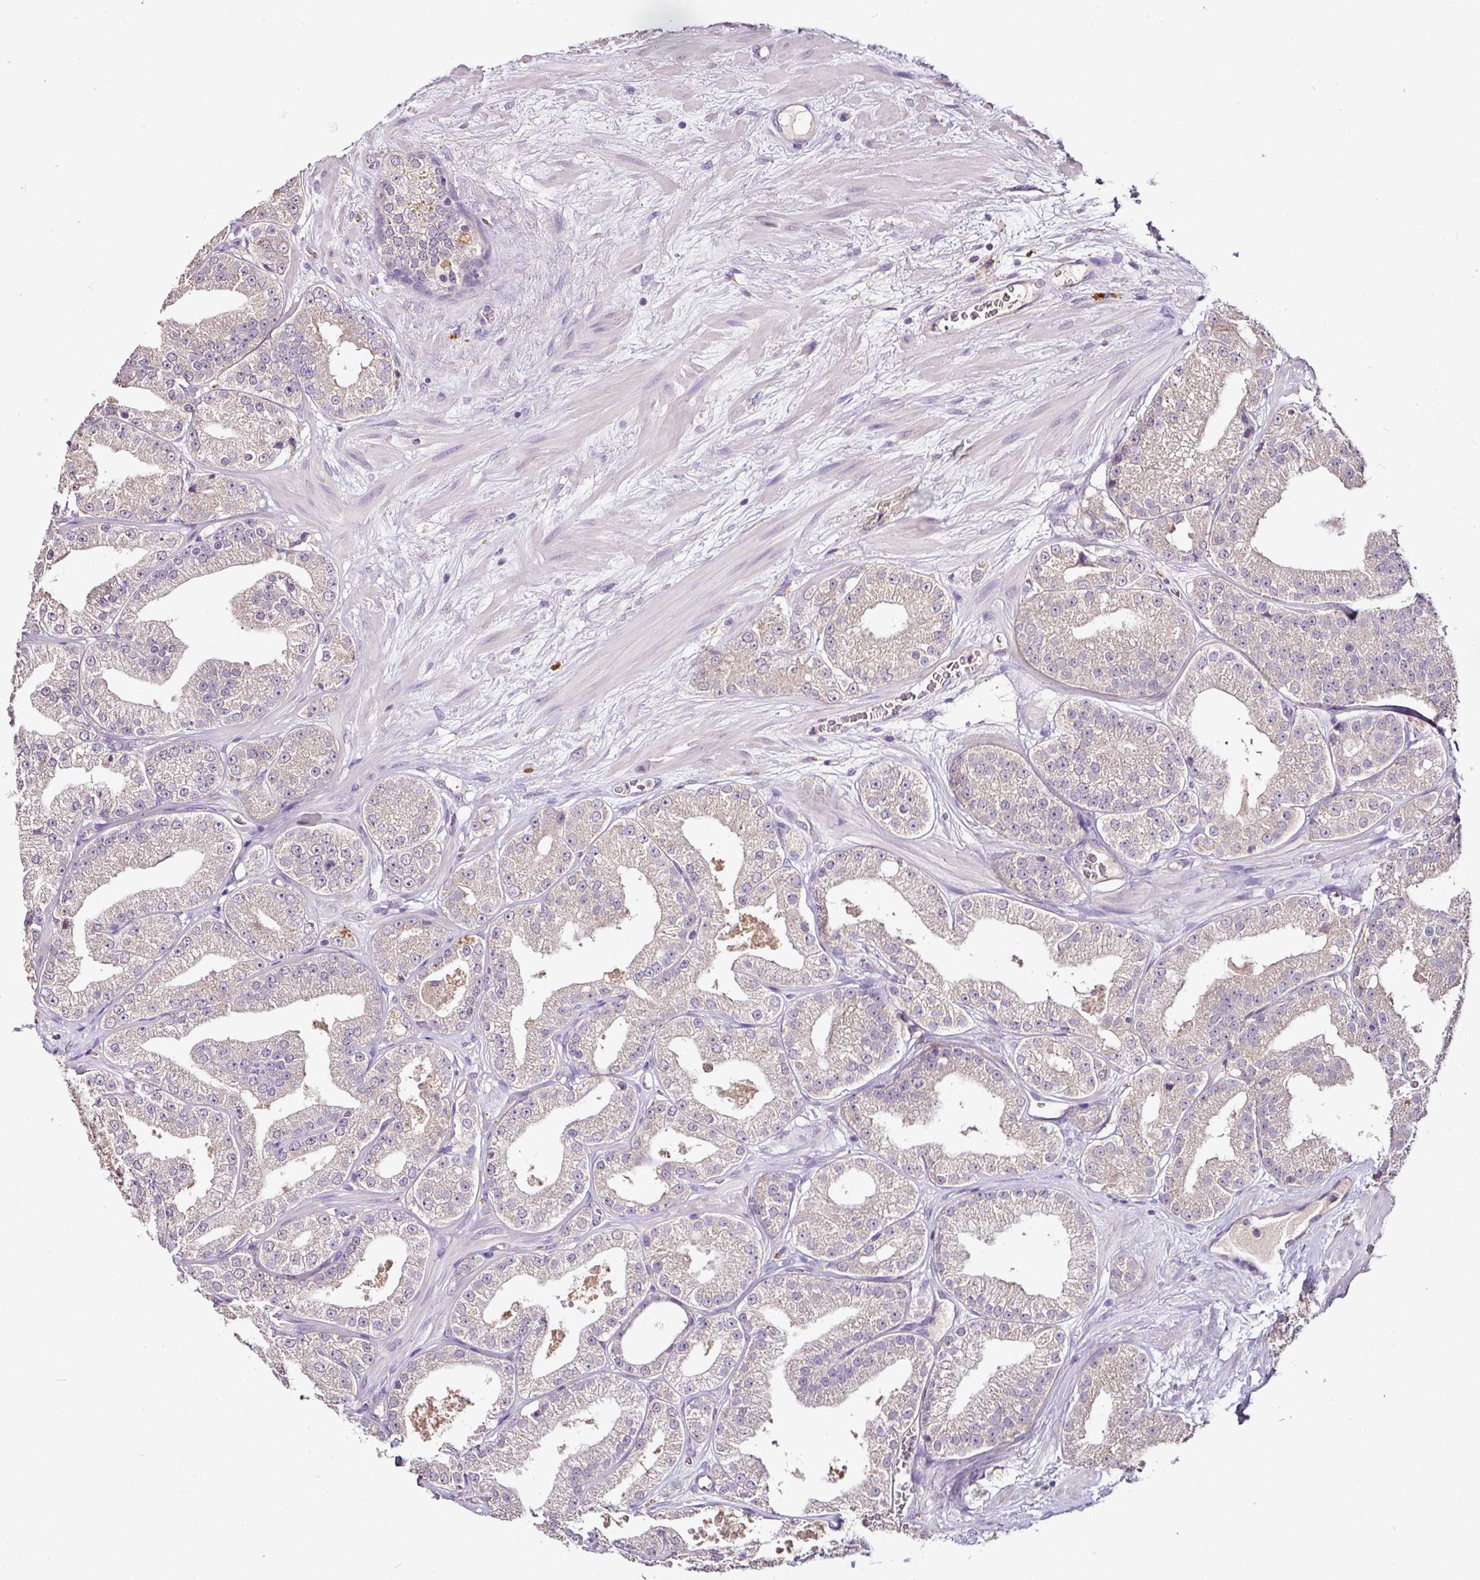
{"staining": {"intensity": "negative", "quantity": "none", "location": "none"}, "tissue": "prostate cancer", "cell_type": "Tumor cells", "image_type": "cancer", "snomed": [{"axis": "morphology", "description": "Adenocarcinoma, High grade"}, {"axis": "topography", "description": "Prostate"}], "caption": "An immunohistochemistry (IHC) photomicrograph of prostate cancer is shown. There is no staining in tumor cells of prostate cancer.", "gene": "RPL38", "patient": {"sex": "male", "age": 68}}